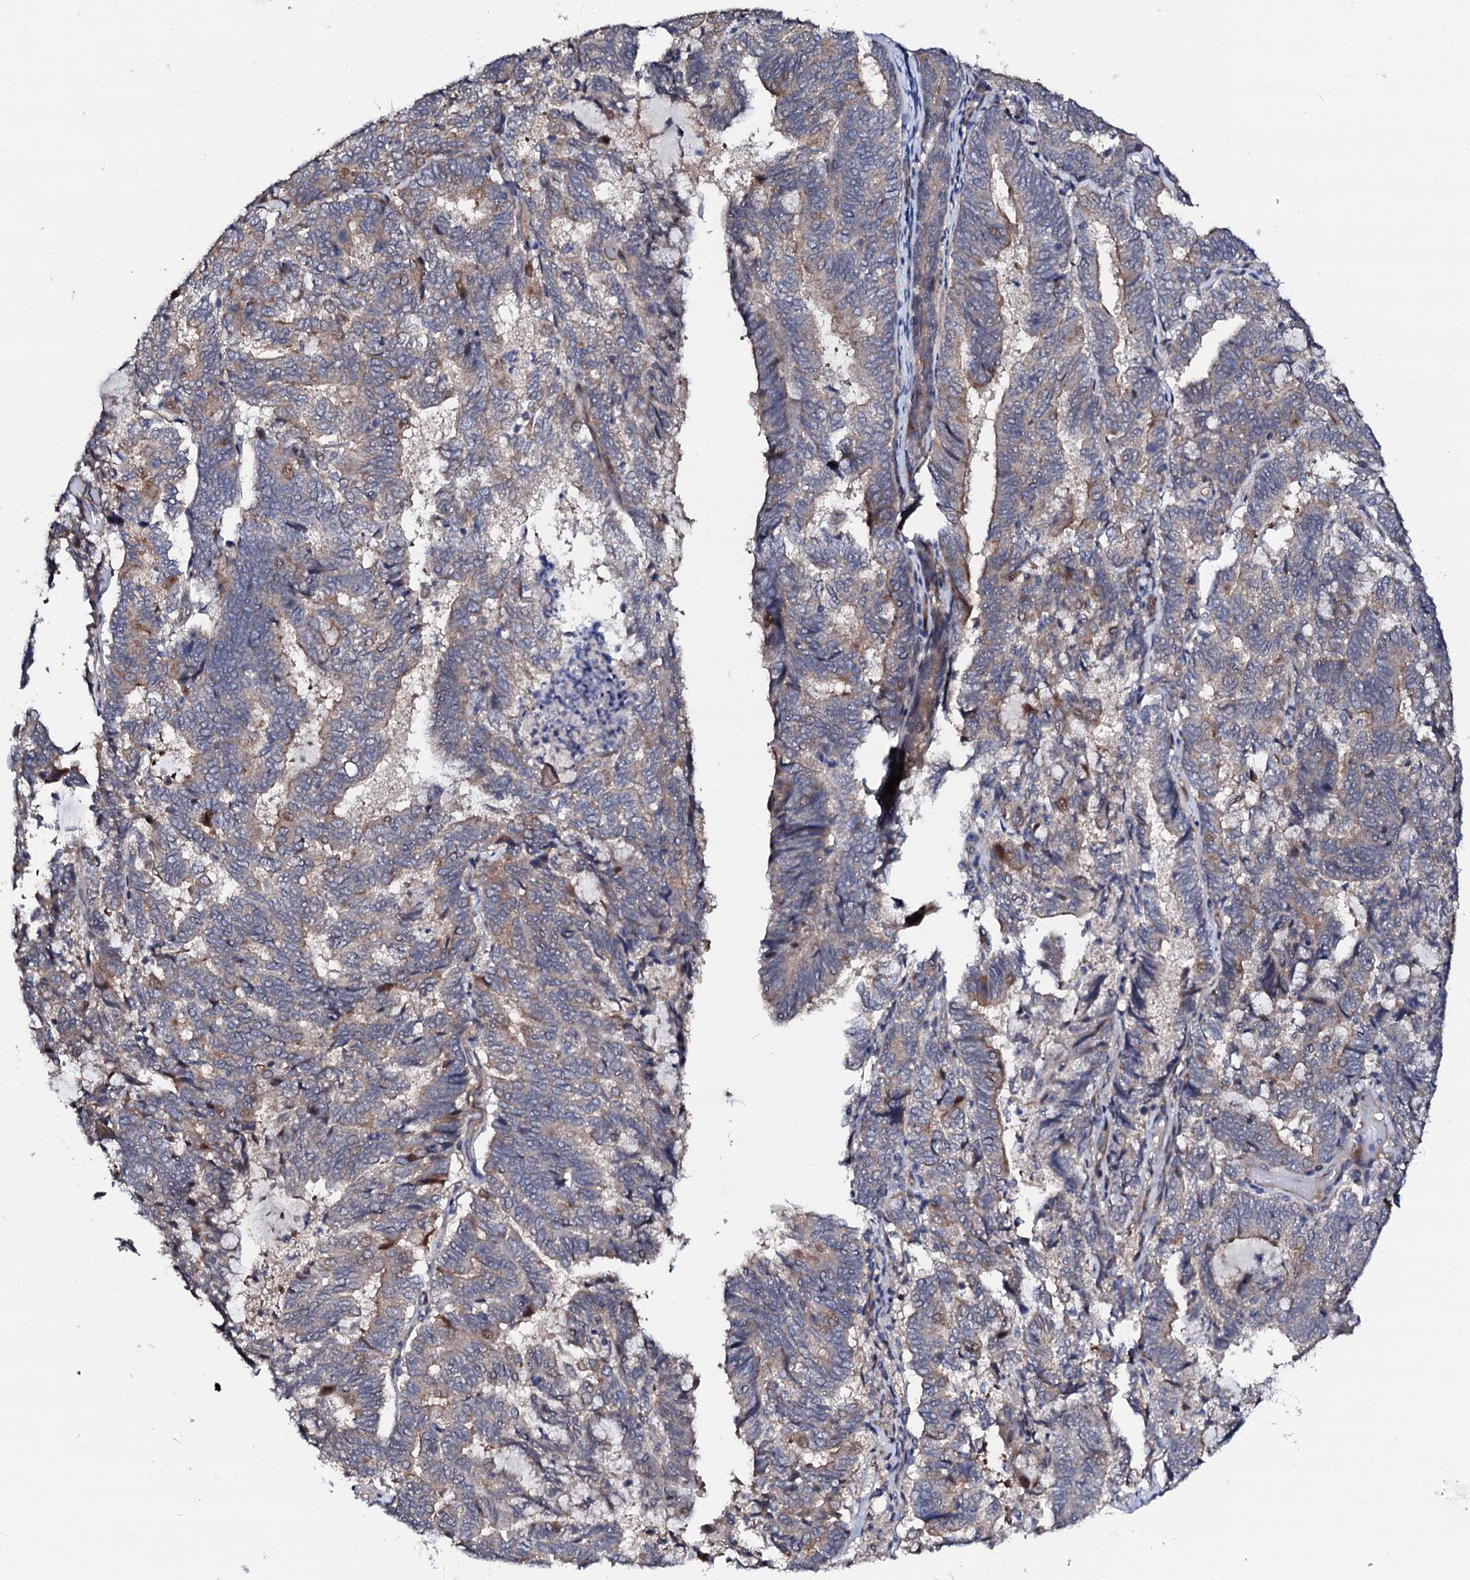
{"staining": {"intensity": "weak", "quantity": "<25%", "location": "cytoplasmic/membranous"}, "tissue": "endometrial cancer", "cell_type": "Tumor cells", "image_type": "cancer", "snomed": [{"axis": "morphology", "description": "Adenocarcinoma, NOS"}, {"axis": "topography", "description": "Endometrium"}], "caption": "Immunohistochemistry photomicrograph of adenocarcinoma (endometrial) stained for a protein (brown), which demonstrates no positivity in tumor cells.", "gene": "CIAO2A", "patient": {"sex": "female", "age": 80}}